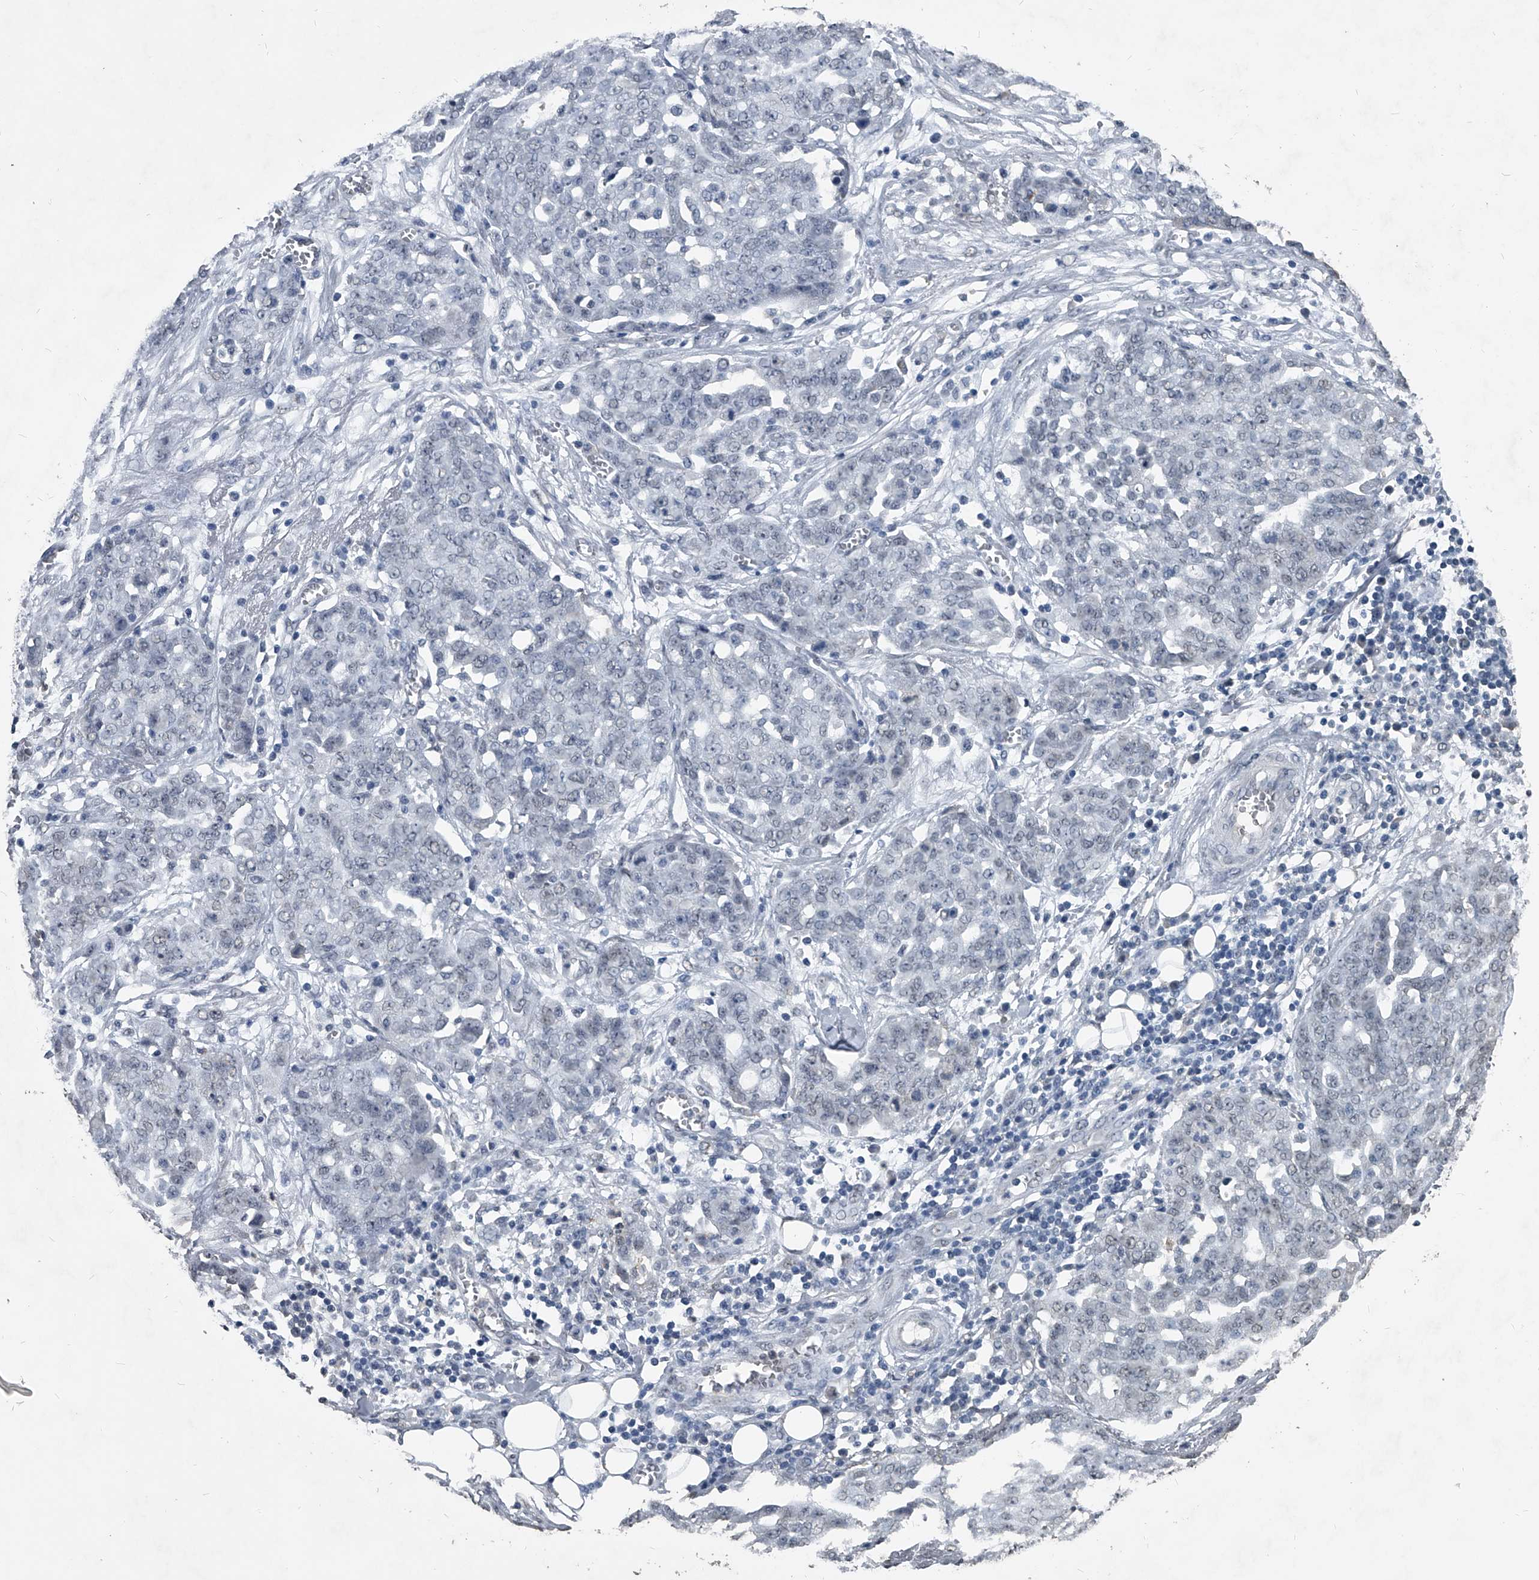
{"staining": {"intensity": "negative", "quantity": "none", "location": "none"}, "tissue": "ovarian cancer", "cell_type": "Tumor cells", "image_type": "cancer", "snomed": [{"axis": "morphology", "description": "Cystadenocarcinoma, serous, NOS"}, {"axis": "topography", "description": "Soft tissue"}, {"axis": "topography", "description": "Ovary"}], "caption": "Ovarian cancer was stained to show a protein in brown. There is no significant positivity in tumor cells.", "gene": "MATR3", "patient": {"sex": "female", "age": 57}}